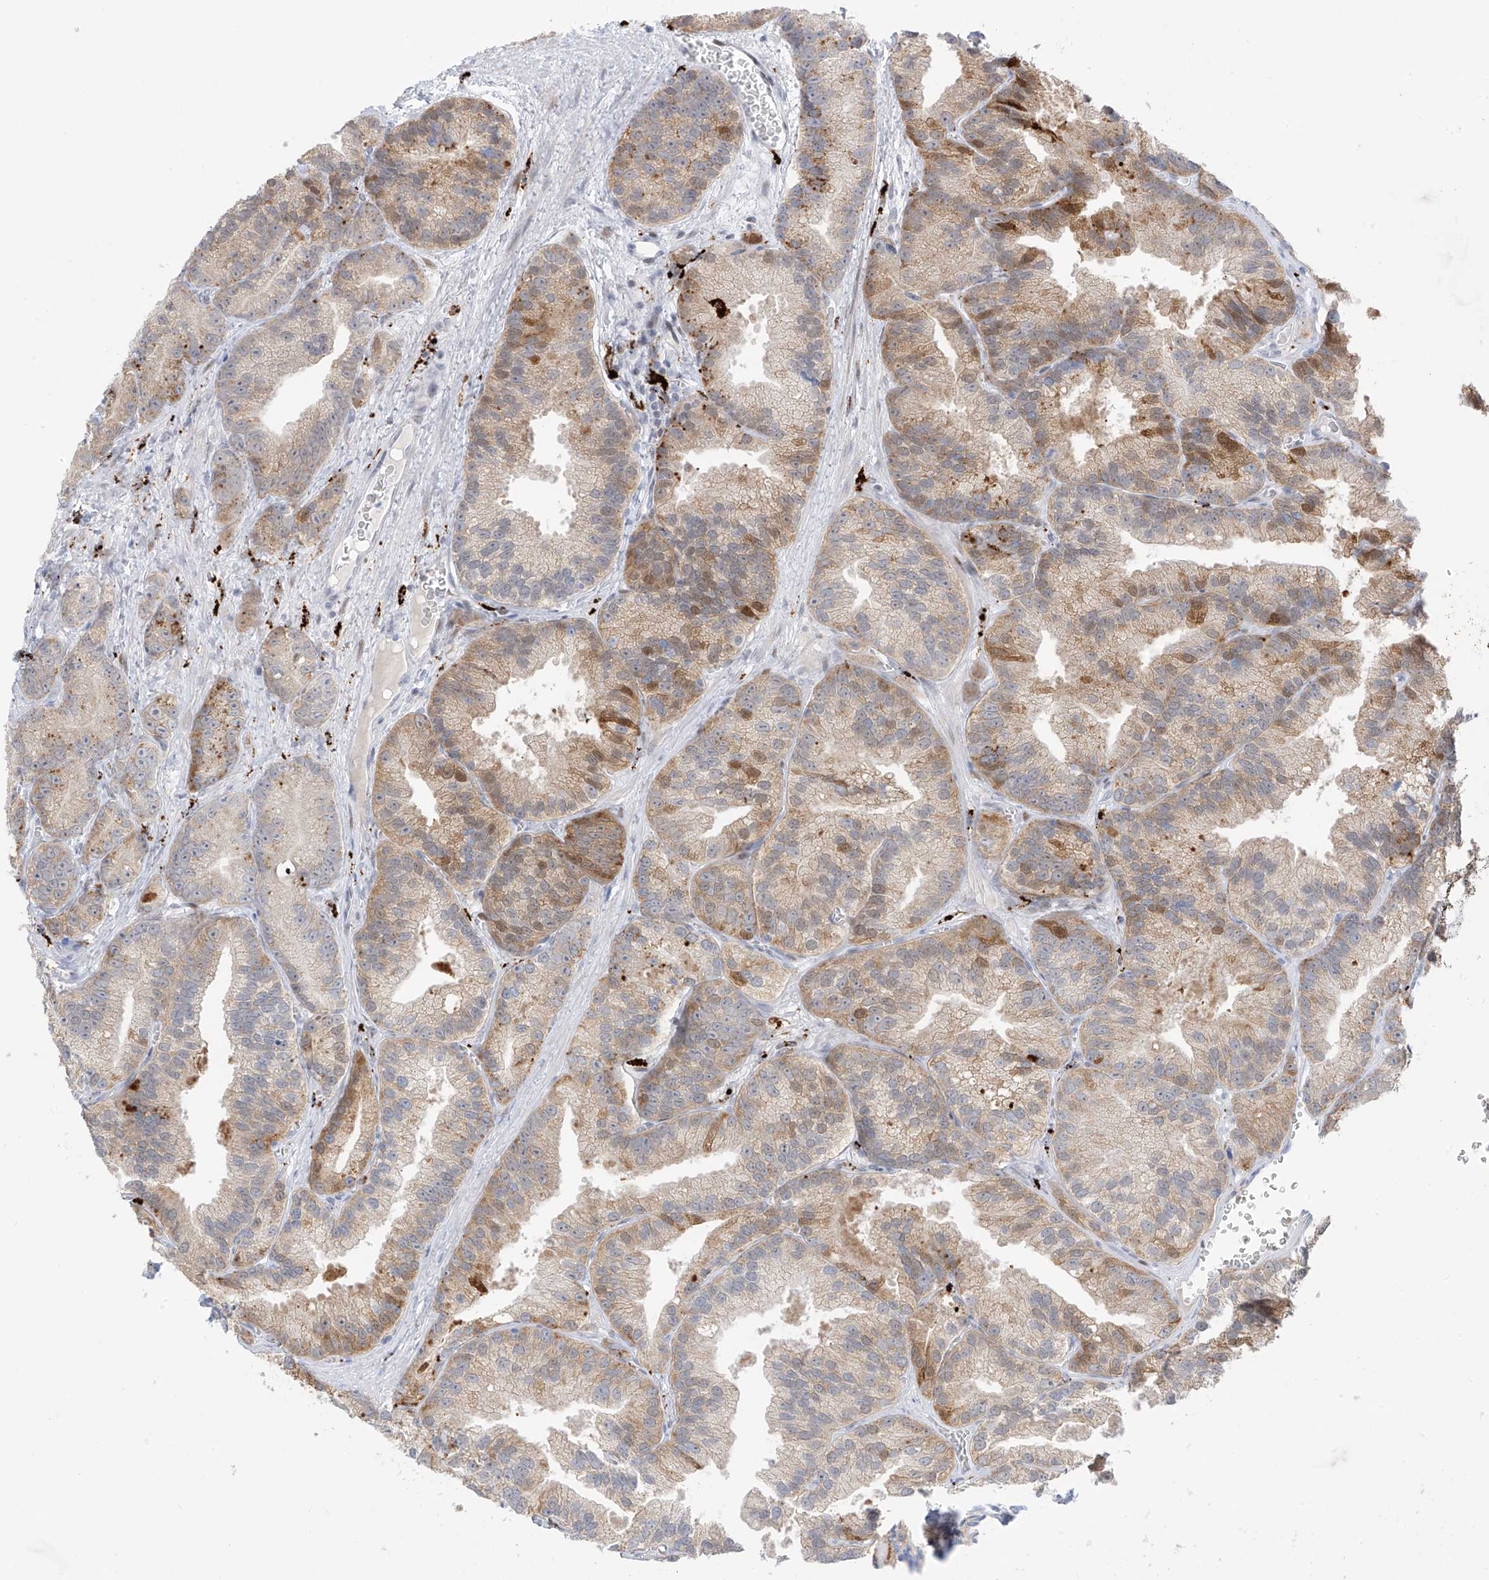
{"staining": {"intensity": "moderate", "quantity": "25%-75%", "location": "cytoplasmic/membranous,nuclear"}, "tissue": "prostate cancer", "cell_type": "Tumor cells", "image_type": "cancer", "snomed": [{"axis": "morphology", "description": "Adenocarcinoma, Low grade"}, {"axis": "topography", "description": "Prostate"}], "caption": "An image of prostate cancer (adenocarcinoma (low-grade)) stained for a protein displays moderate cytoplasmic/membranous and nuclear brown staining in tumor cells.", "gene": "PSPH", "patient": {"sex": "male", "age": 89}}